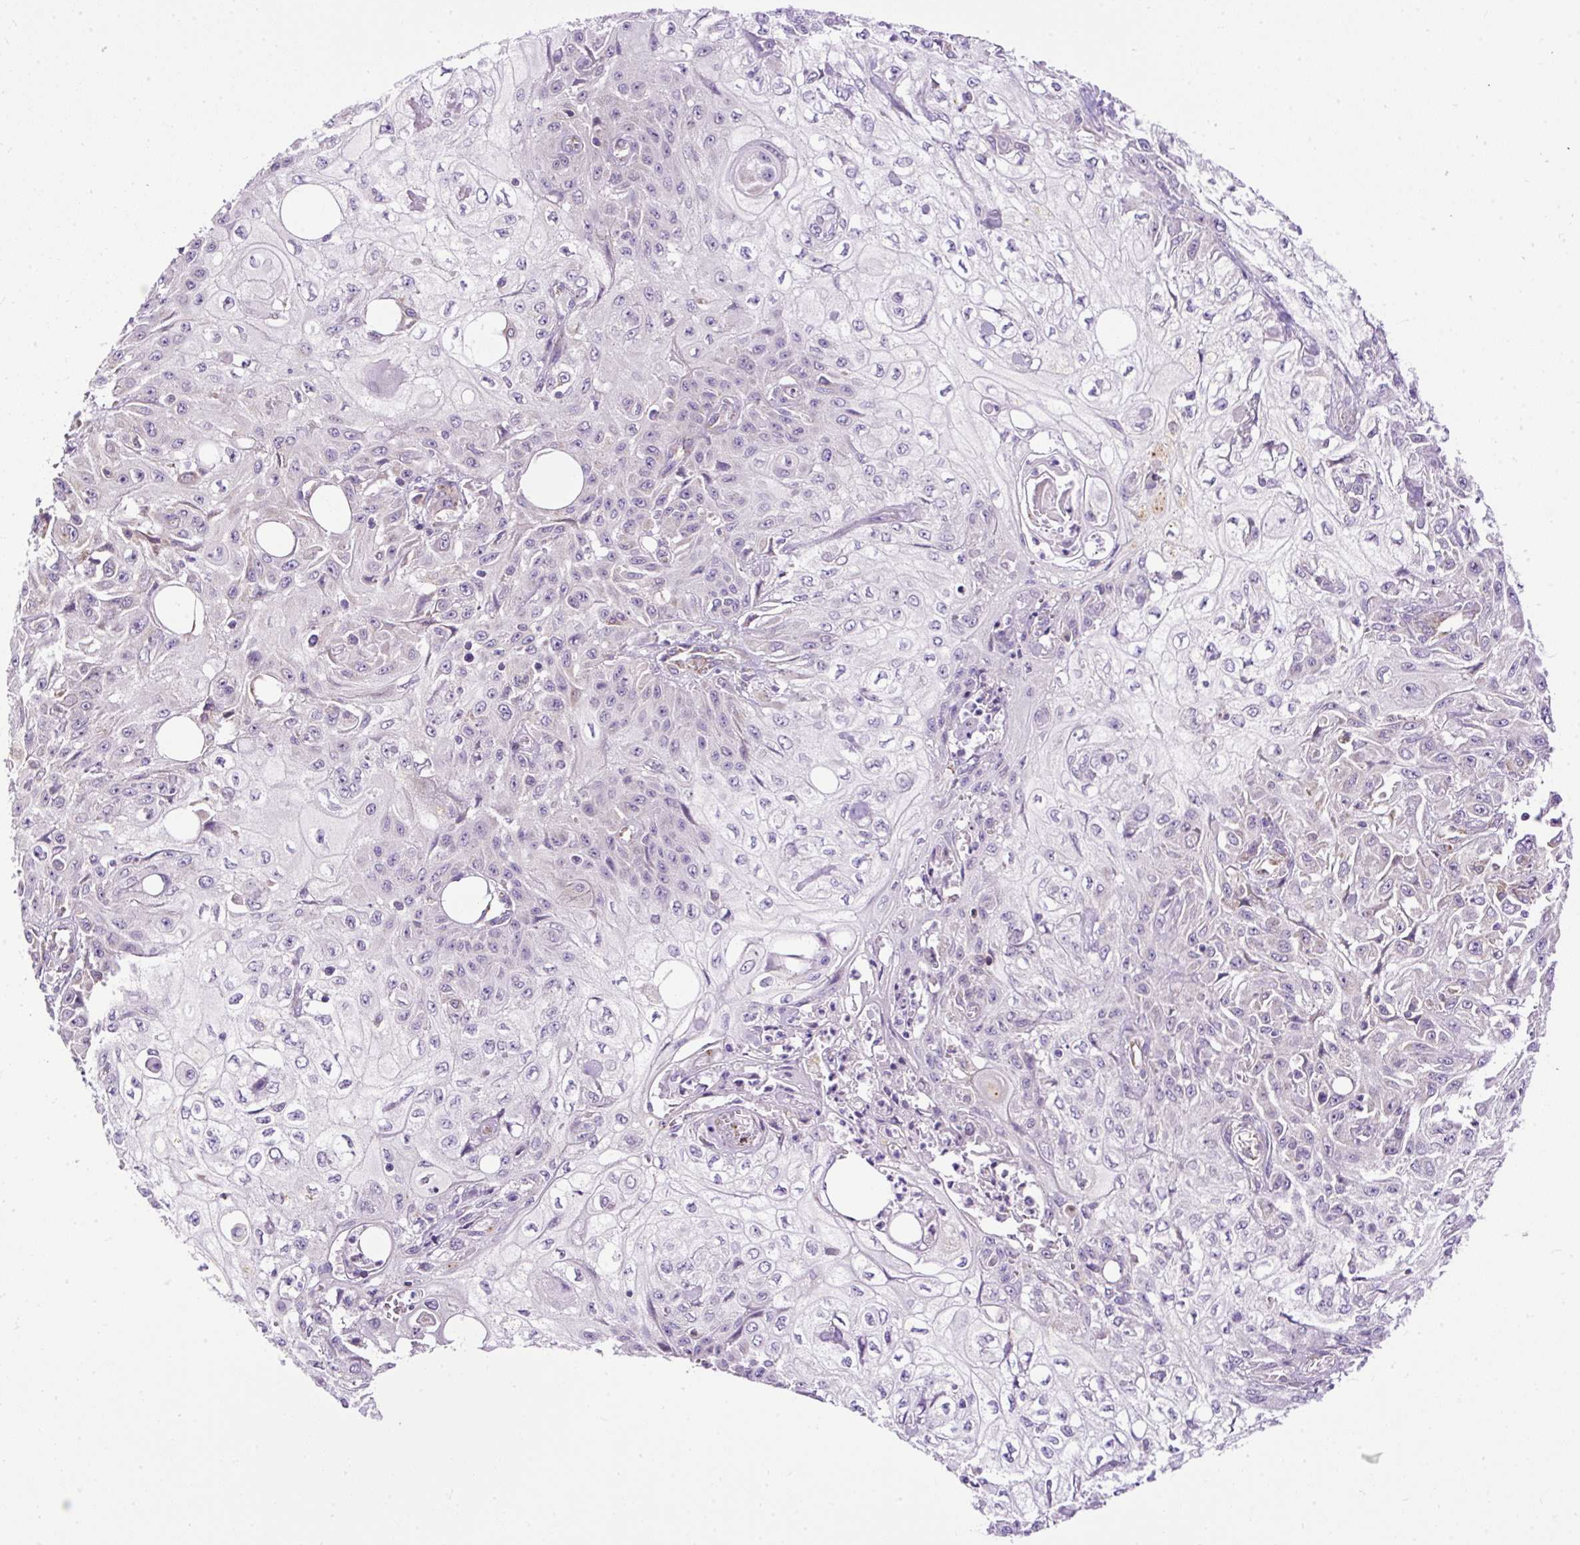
{"staining": {"intensity": "negative", "quantity": "none", "location": "none"}, "tissue": "skin cancer", "cell_type": "Tumor cells", "image_type": "cancer", "snomed": [{"axis": "morphology", "description": "Squamous cell carcinoma, NOS"}, {"axis": "morphology", "description": "Squamous cell carcinoma, metastatic, NOS"}, {"axis": "topography", "description": "Skin"}, {"axis": "topography", "description": "Lymph node"}], "caption": "Immunohistochemical staining of human skin squamous cell carcinoma displays no significant expression in tumor cells.", "gene": "FMC1", "patient": {"sex": "male", "age": 75}}